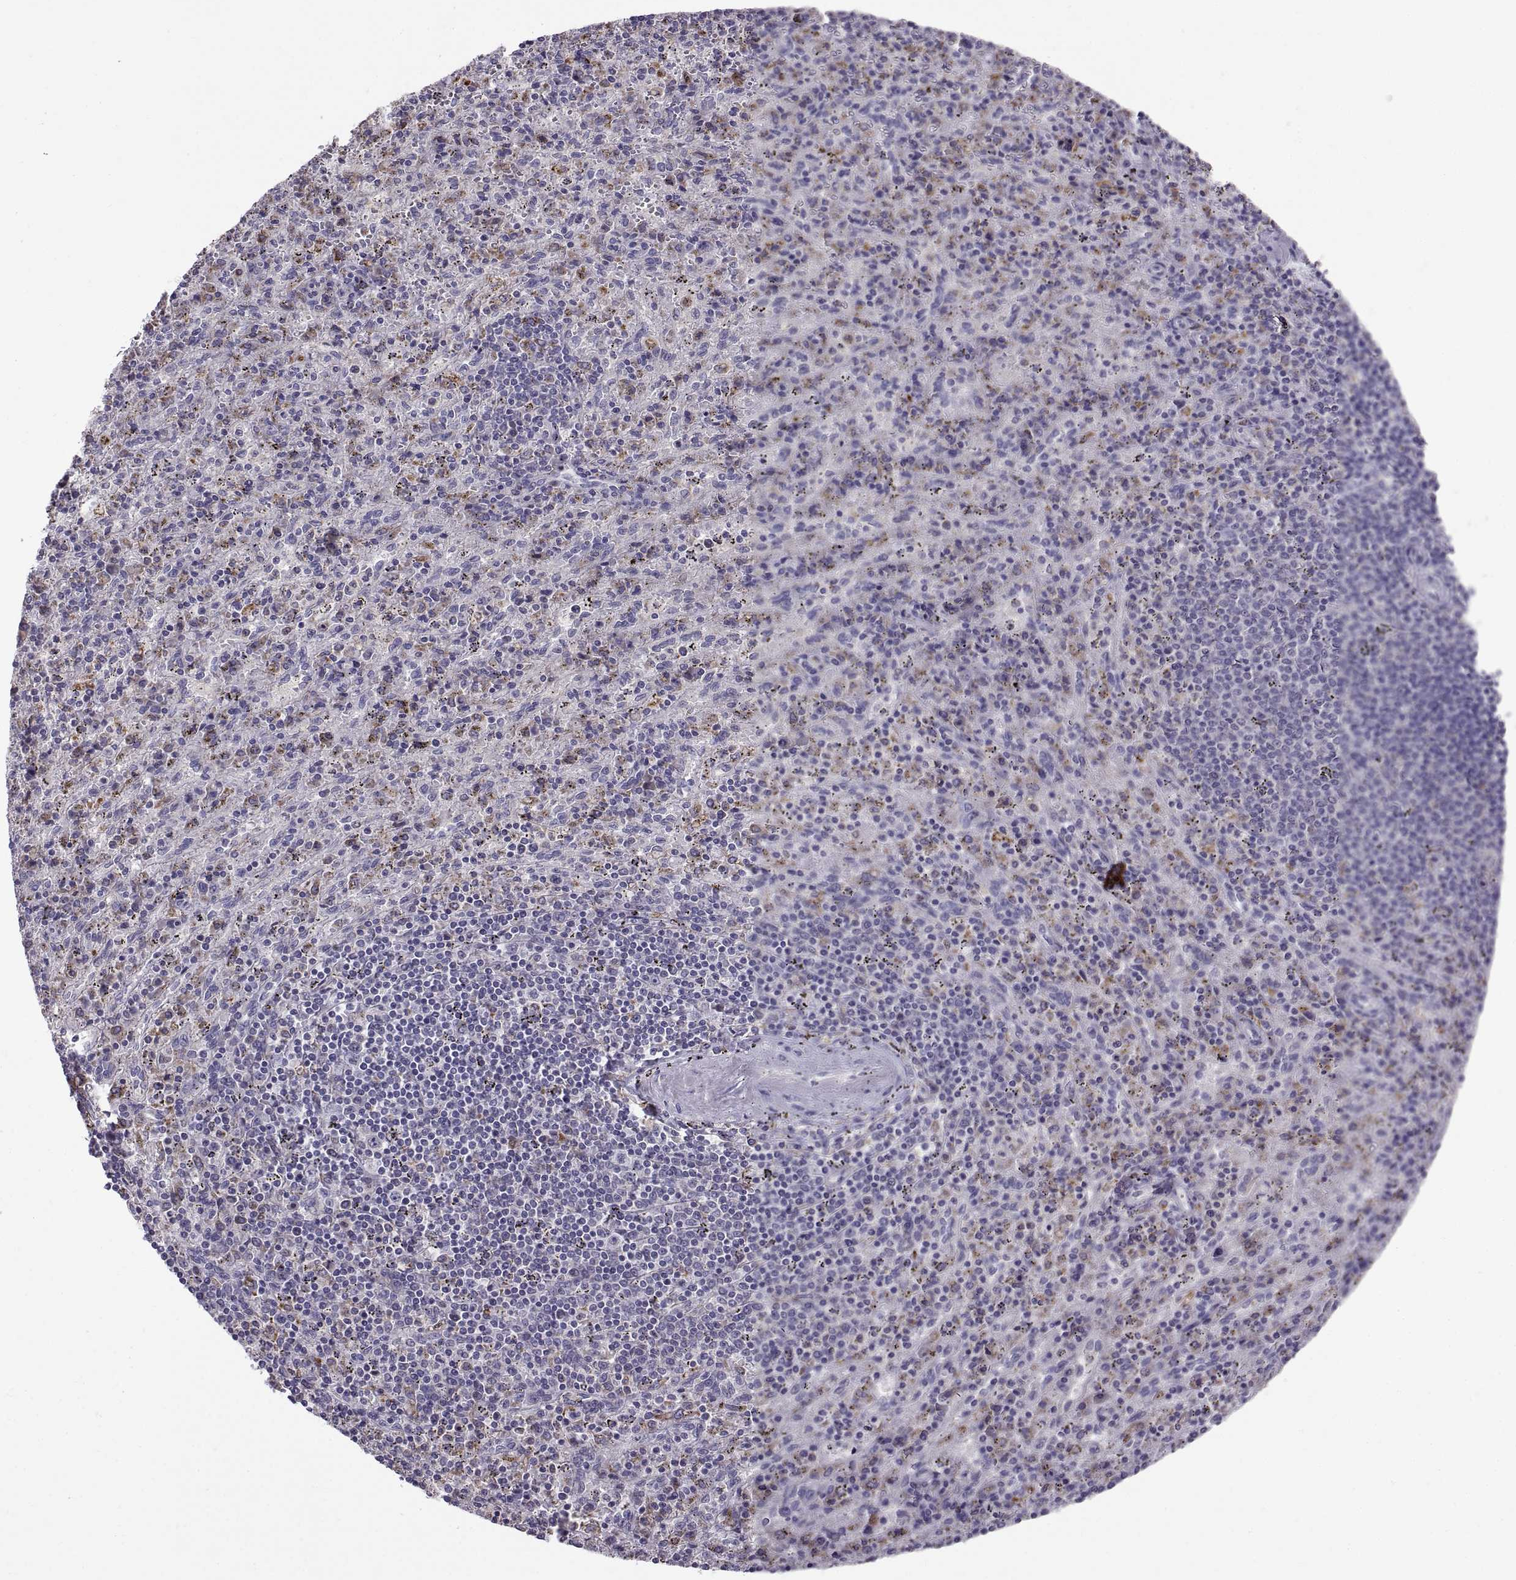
{"staining": {"intensity": "negative", "quantity": "none", "location": "none"}, "tissue": "spleen", "cell_type": "Cells in red pulp", "image_type": "normal", "snomed": [{"axis": "morphology", "description": "Normal tissue, NOS"}, {"axis": "topography", "description": "Spleen"}], "caption": "Histopathology image shows no significant protein expression in cells in red pulp of unremarkable spleen. The staining is performed using DAB (3,3'-diaminobenzidine) brown chromogen with nuclei counter-stained in using hematoxylin.", "gene": "ARSL", "patient": {"sex": "male", "age": 57}}